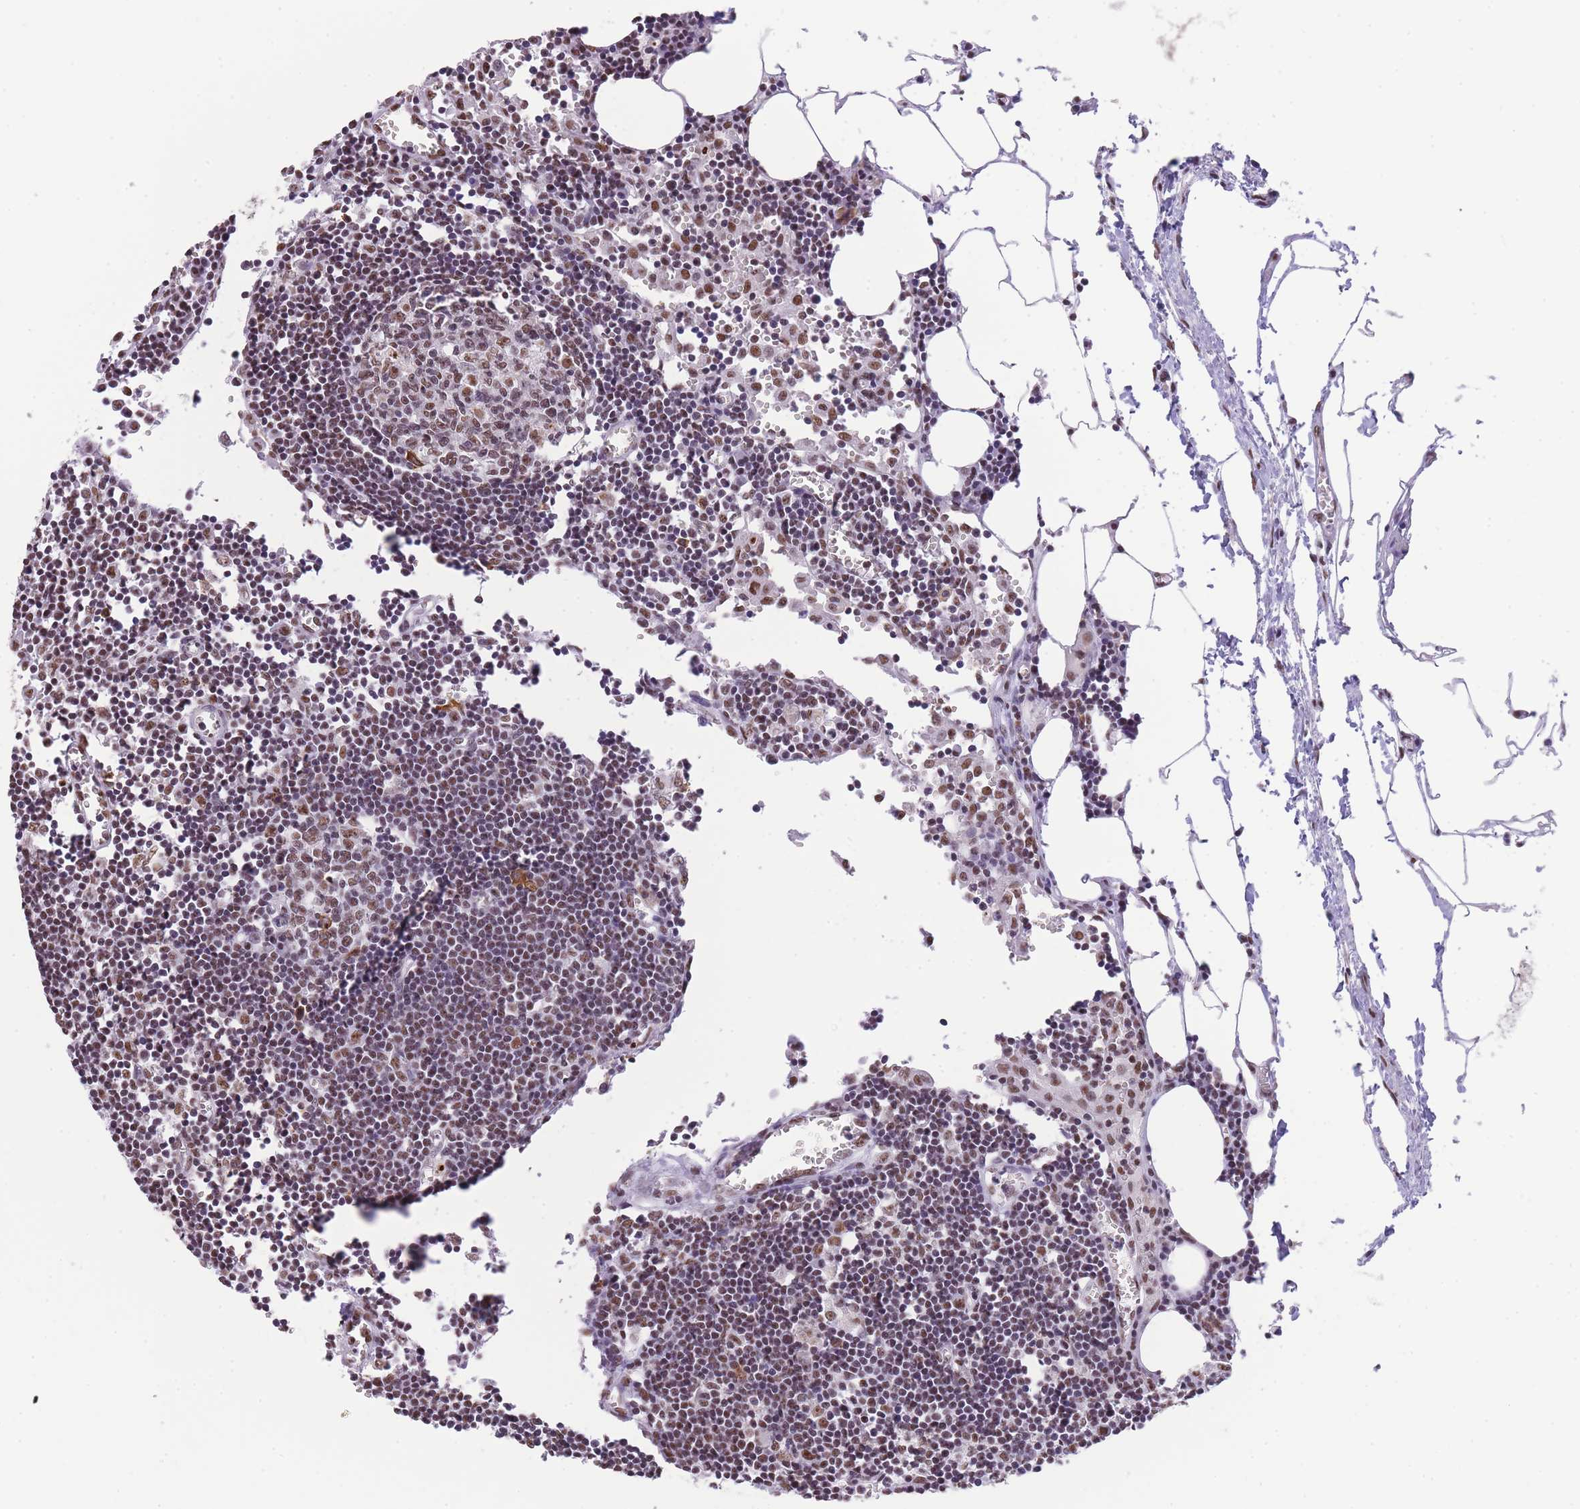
{"staining": {"intensity": "moderate", "quantity": ">75%", "location": "nuclear"}, "tissue": "lymph node", "cell_type": "Germinal center cells", "image_type": "normal", "snomed": [{"axis": "morphology", "description": "Normal tissue, NOS"}, {"axis": "topography", "description": "Lymph node"}], "caption": "Immunohistochemical staining of unremarkable lymph node displays moderate nuclear protein staining in about >75% of germinal center cells.", "gene": "EVC2", "patient": {"sex": "male", "age": 62}}